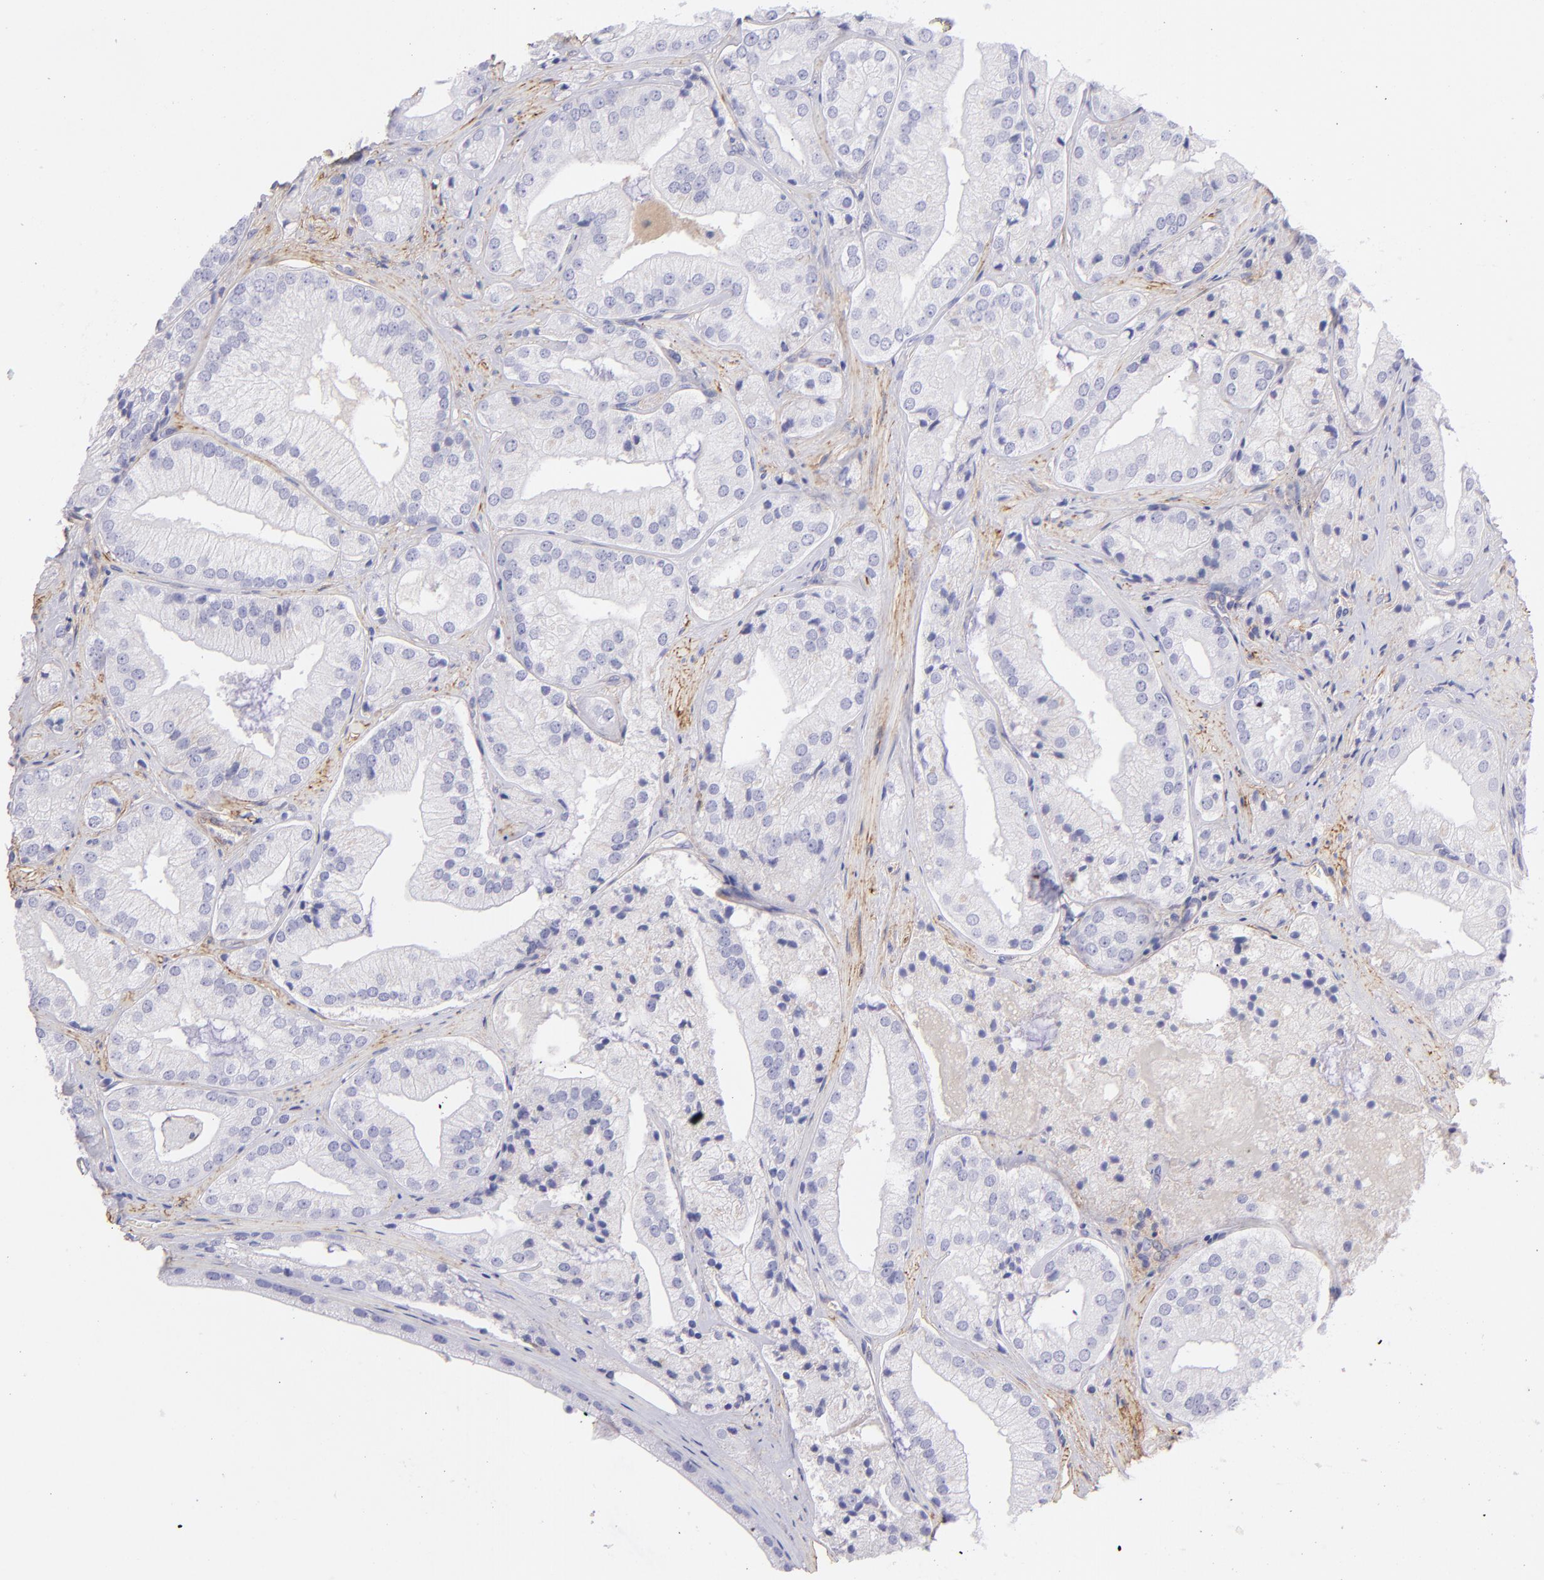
{"staining": {"intensity": "negative", "quantity": "none", "location": "none"}, "tissue": "prostate cancer", "cell_type": "Tumor cells", "image_type": "cancer", "snomed": [{"axis": "morphology", "description": "Adenocarcinoma, Low grade"}, {"axis": "topography", "description": "Prostate"}], "caption": "Immunohistochemical staining of human low-grade adenocarcinoma (prostate) displays no significant expression in tumor cells. (Brightfield microscopy of DAB (3,3'-diaminobenzidine) immunohistochemistry (IHC) at high magnification).", "gene": "CD81", "patient": {"sex": "male", "age": 60}}